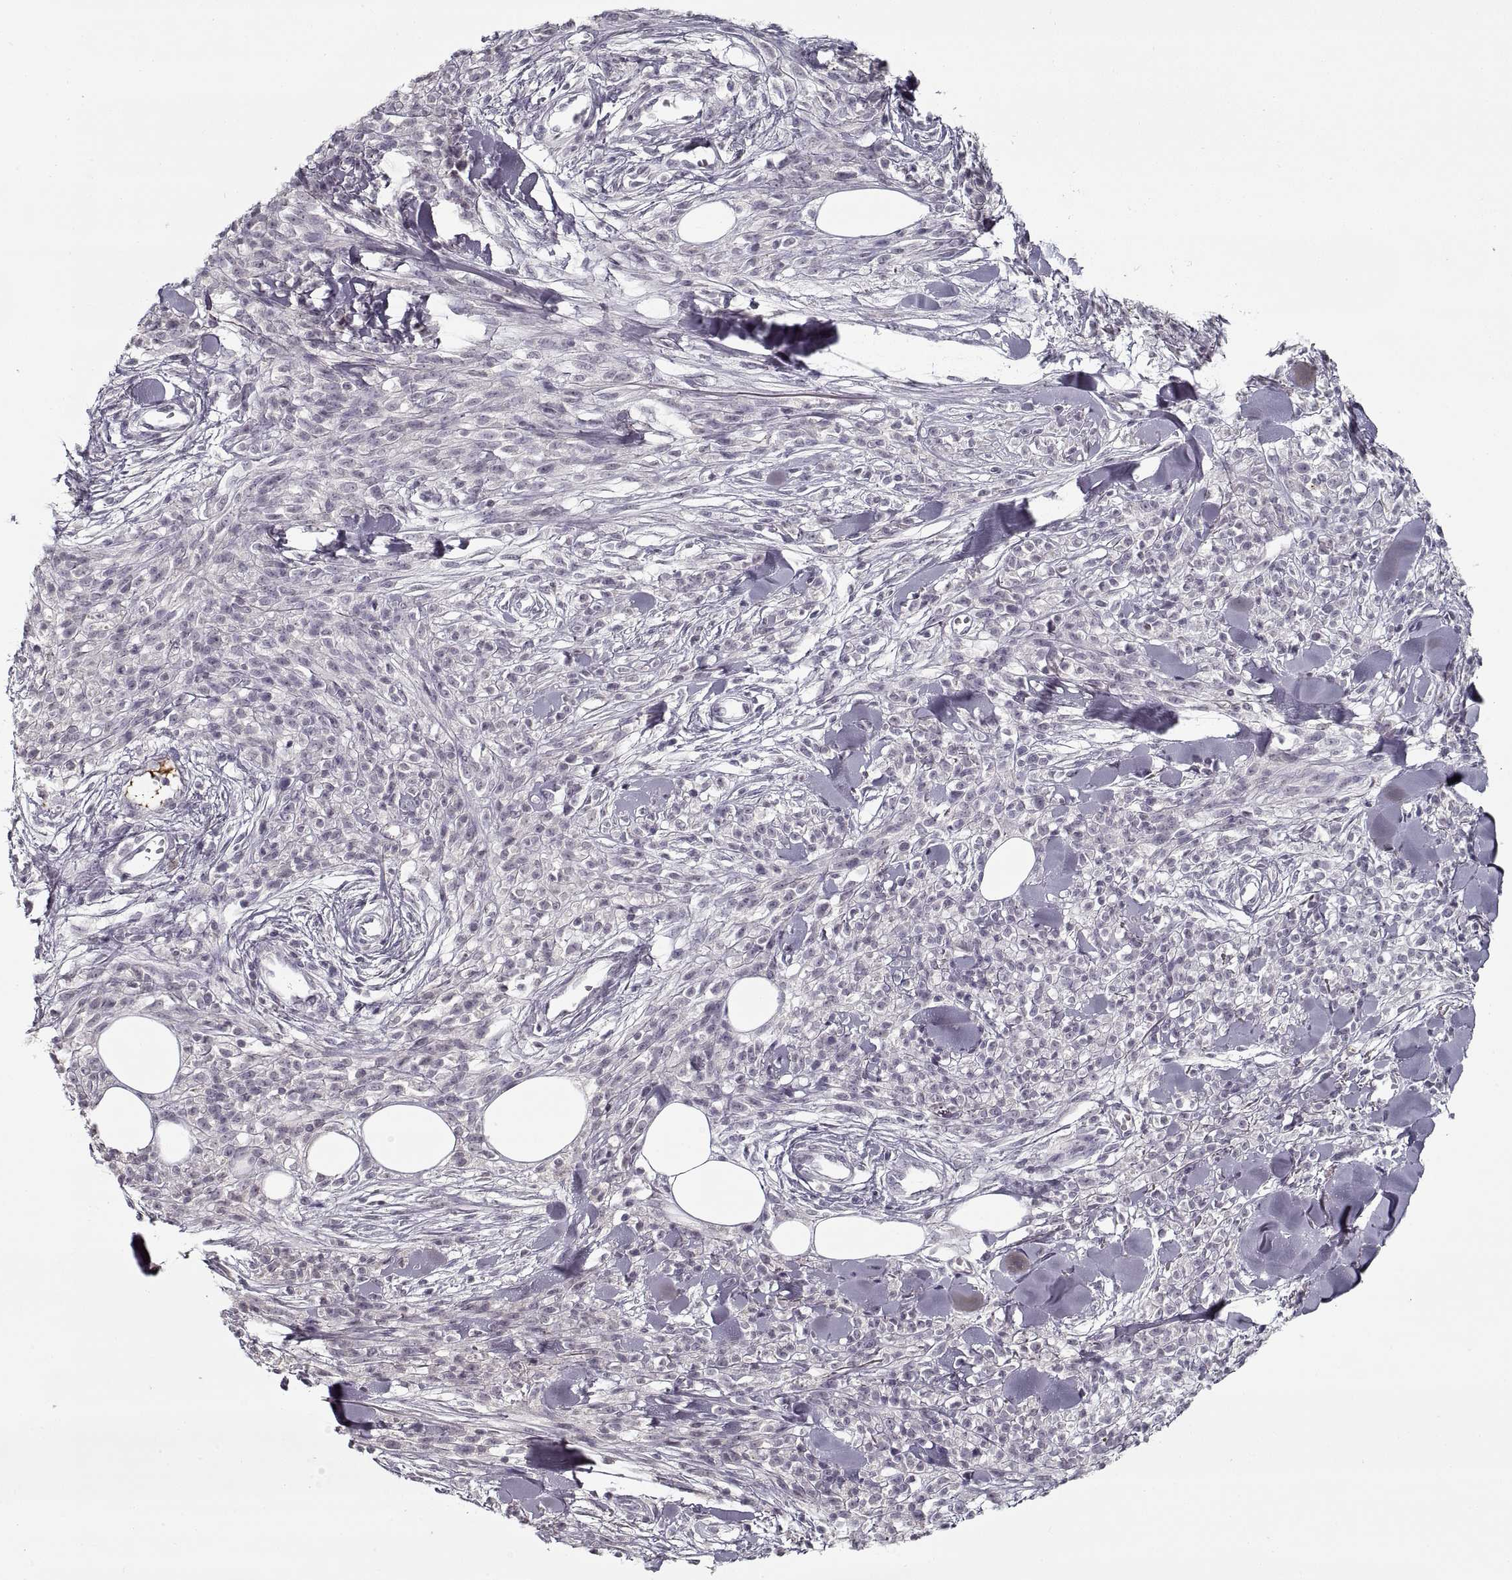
{"staining": {"intensity": "negative", "quantity": "none", "location": "none"}, "tissue": "melanoma", "cell_type": "Tumor cells", "image_type": "cancer", "snomed": [{"axis": "morphology", "description": "Malignant melanoma, NOS"}, {"axis": "topography", "description": "Skin"}, {"axis": "topography", "description": "Skin of trunk"}], "caption": "An image of malignant melanoma stained for a protein reveals no brown staining in tumor cells. (Immunohistochemistry, brightfield microscopy, high magnification).", "gene": "GAD2", "patient": {"sex": "male", "age": 74}}